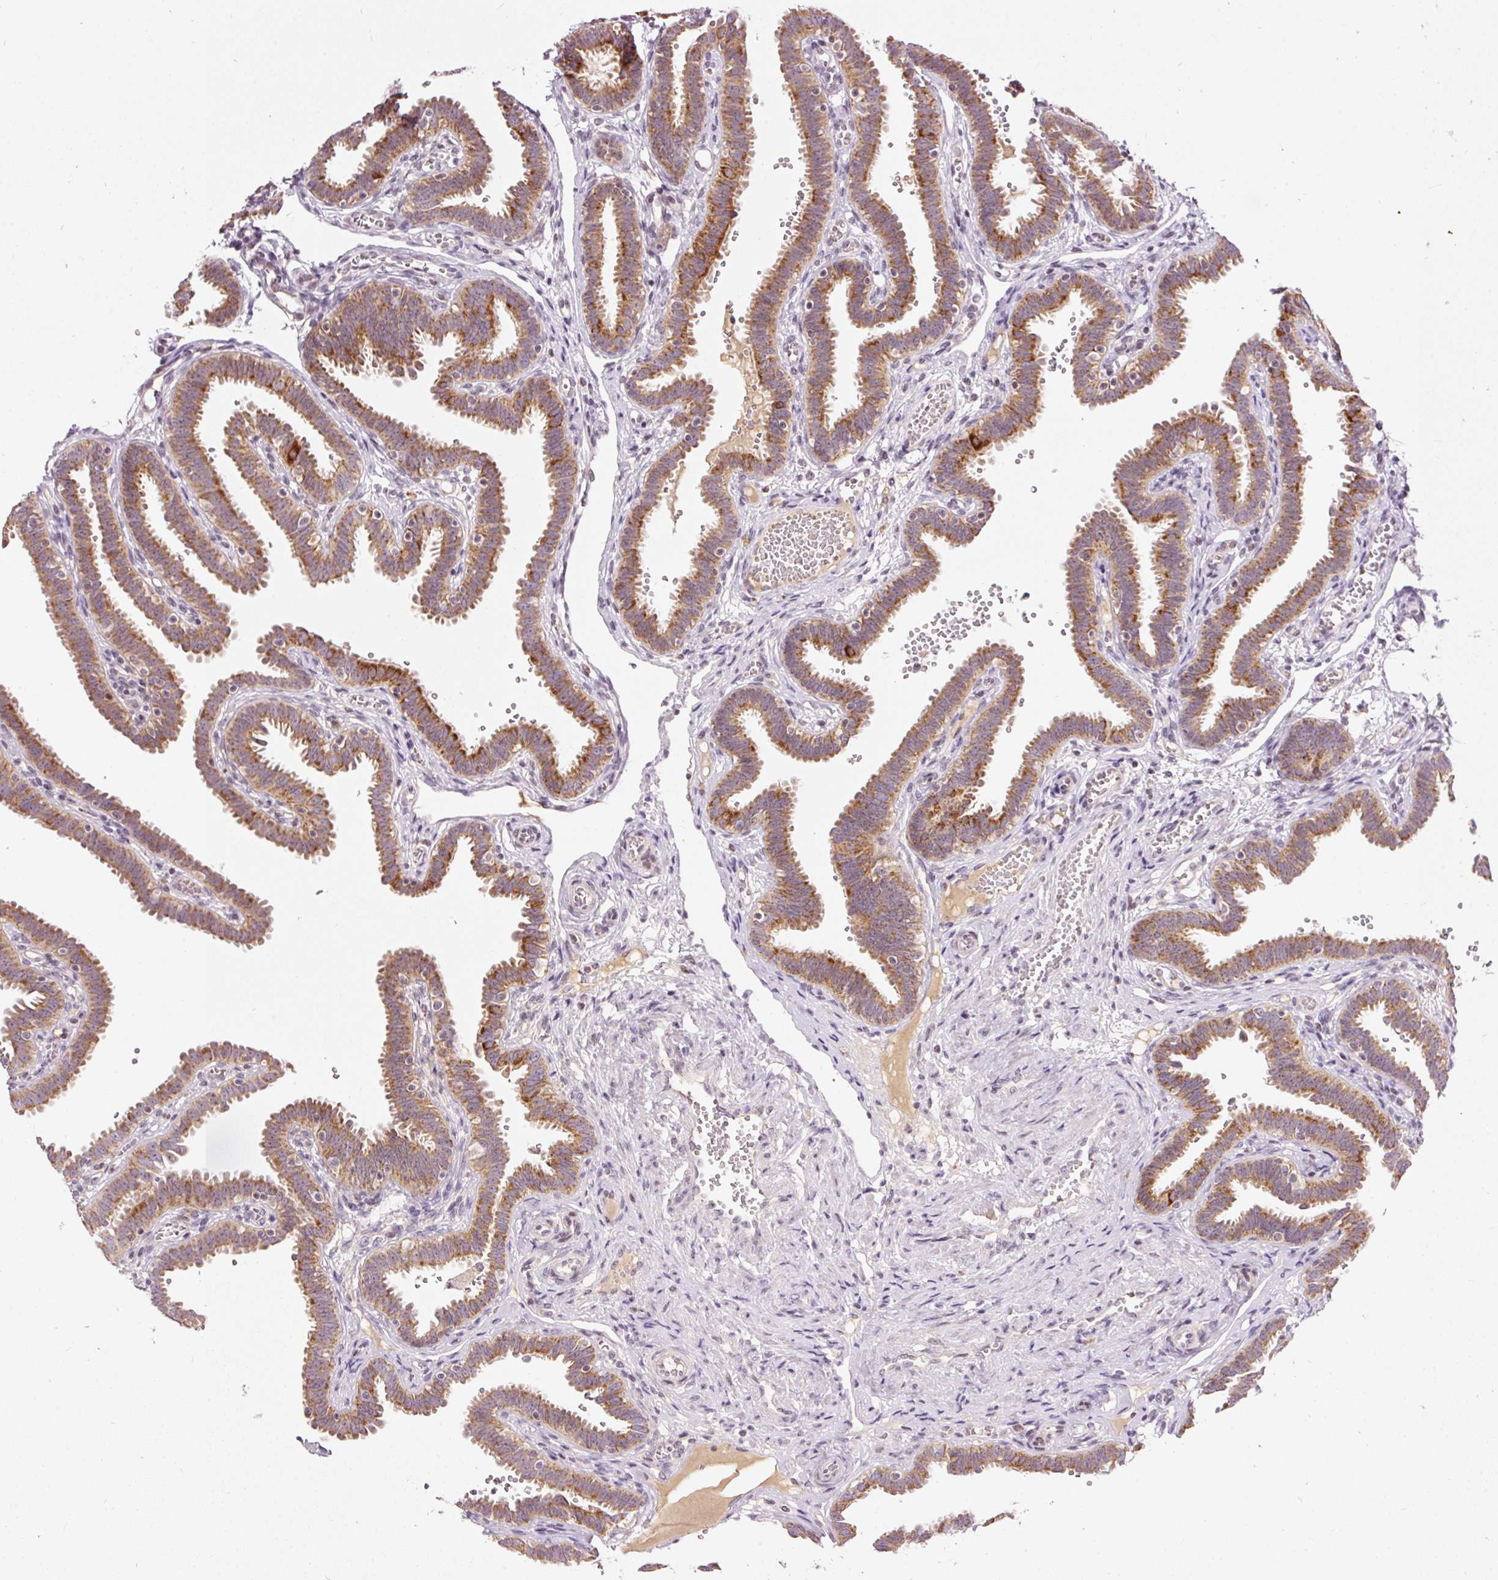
{"staining": {"intensity": "moderate", "quantity": ">75%", "location": "cytoplasmic/membranous"}, "tissue": "fallopian tube", "cell_type": "Glandular cells", "image_type": "normal", "snomed": [{"axis": "morphology", "description": "Normal tissue, NOS"}, {"axis": "topography", "description": "Fallopian tube"}], "caption": "Fallopian tube stained with immunohistochemistry (IHC) reveals moderate cytoplasmic/membranous staining in approximately >75% of glandular cells.", "gene": "ABHD11", "patient": {"sex": "female", "age": 37}}